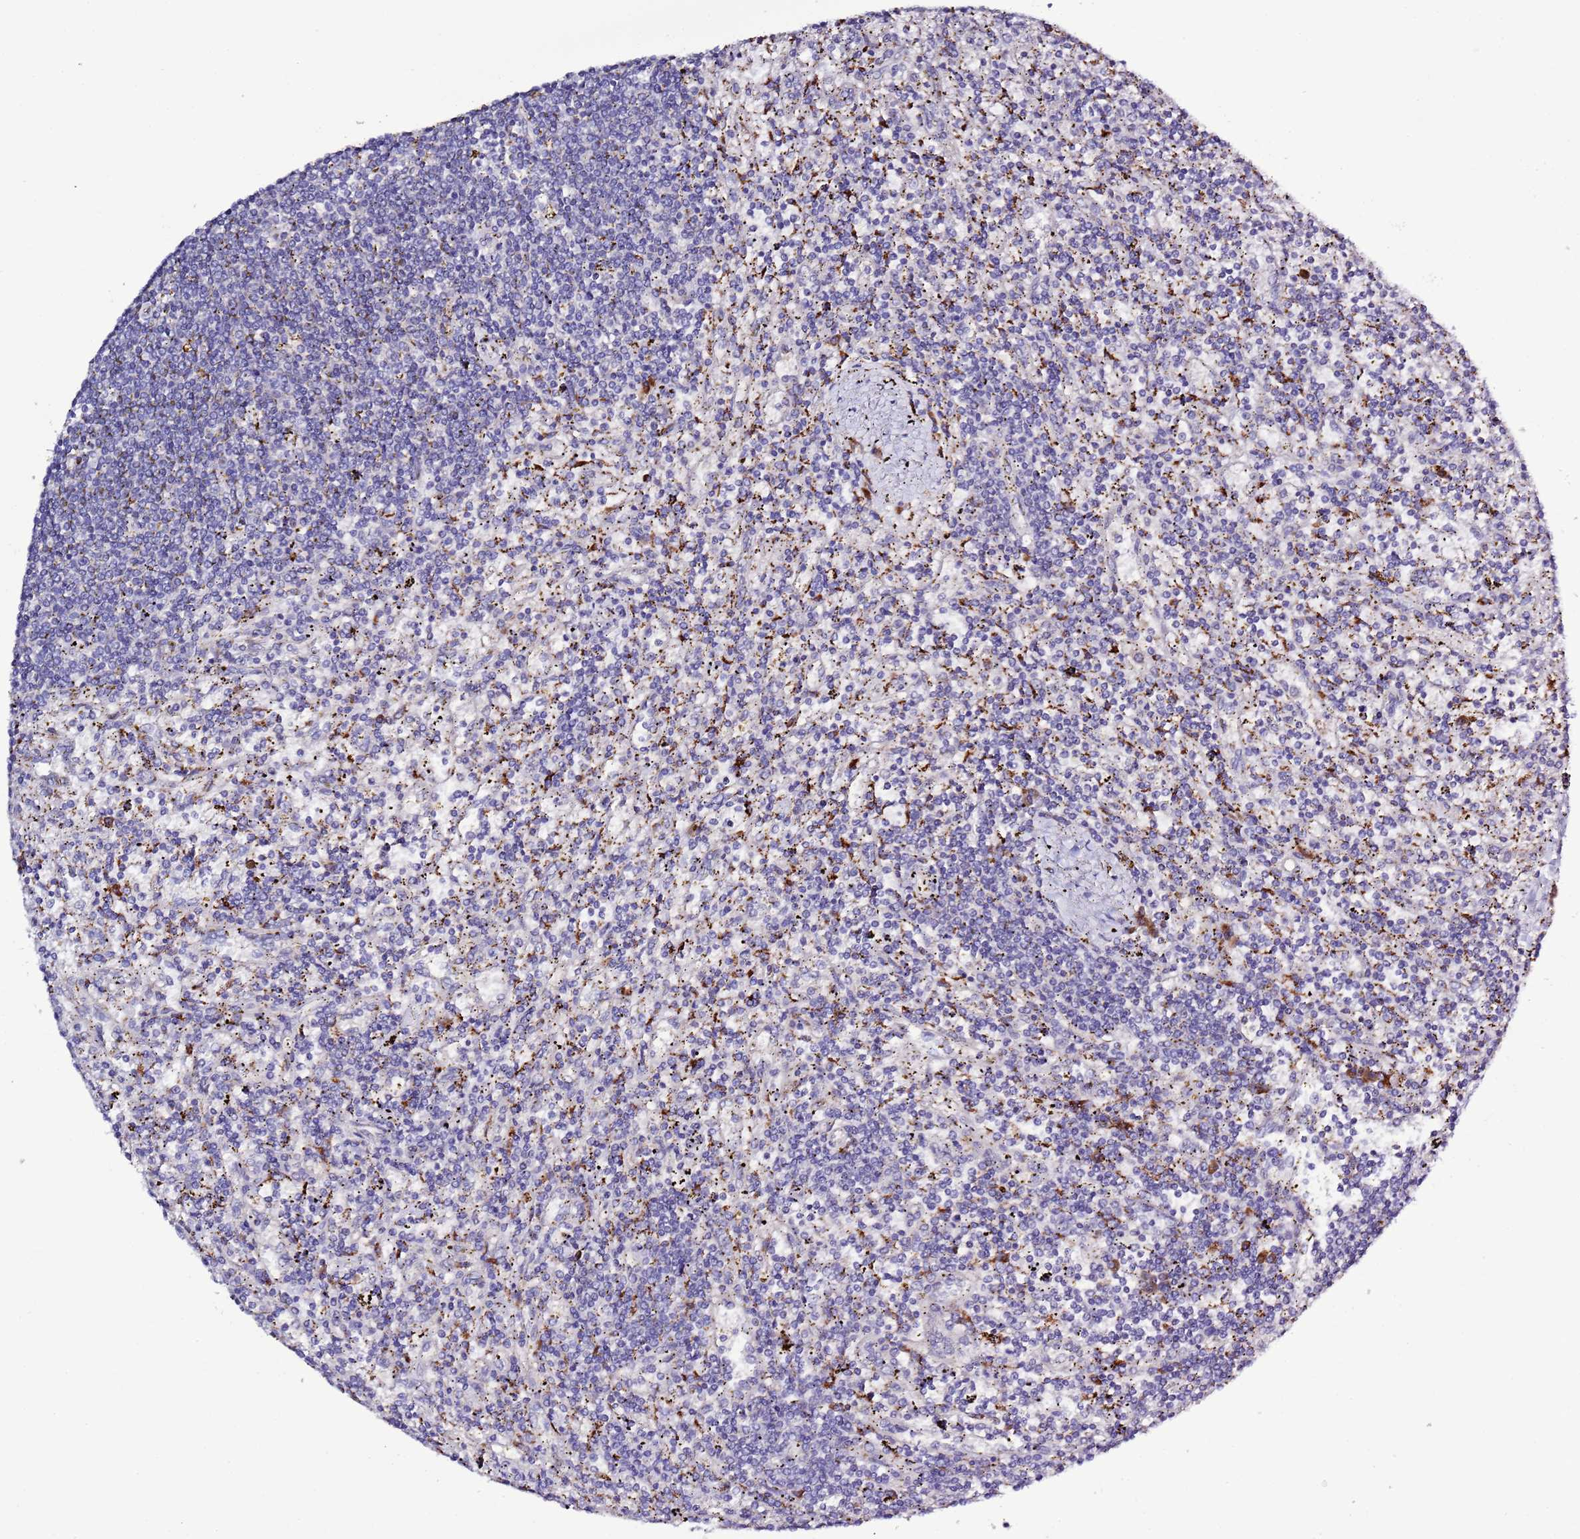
{"staining": {"intensity": "negative", "quantity": "none", "location": "none"}, "tissue": "lymphoma", "cell_type": "Tumor cells", "image_type": "cancer", "snomed": [{"axis": "morphology", "description": "Malignant lymphoma, non-Hodgkin's type, Low grade"}, {"axis": "topography", "description": "Spleen"}], "caption": "High power microscopy photomicrograph of an immunohistochemistry image of low-grade malignant lymphoma, non-Hodgkin's type, revealing no significant staining in tumor cells.", "gene": "SPCS1", "patient": {"sex": "male", "age": 76}}